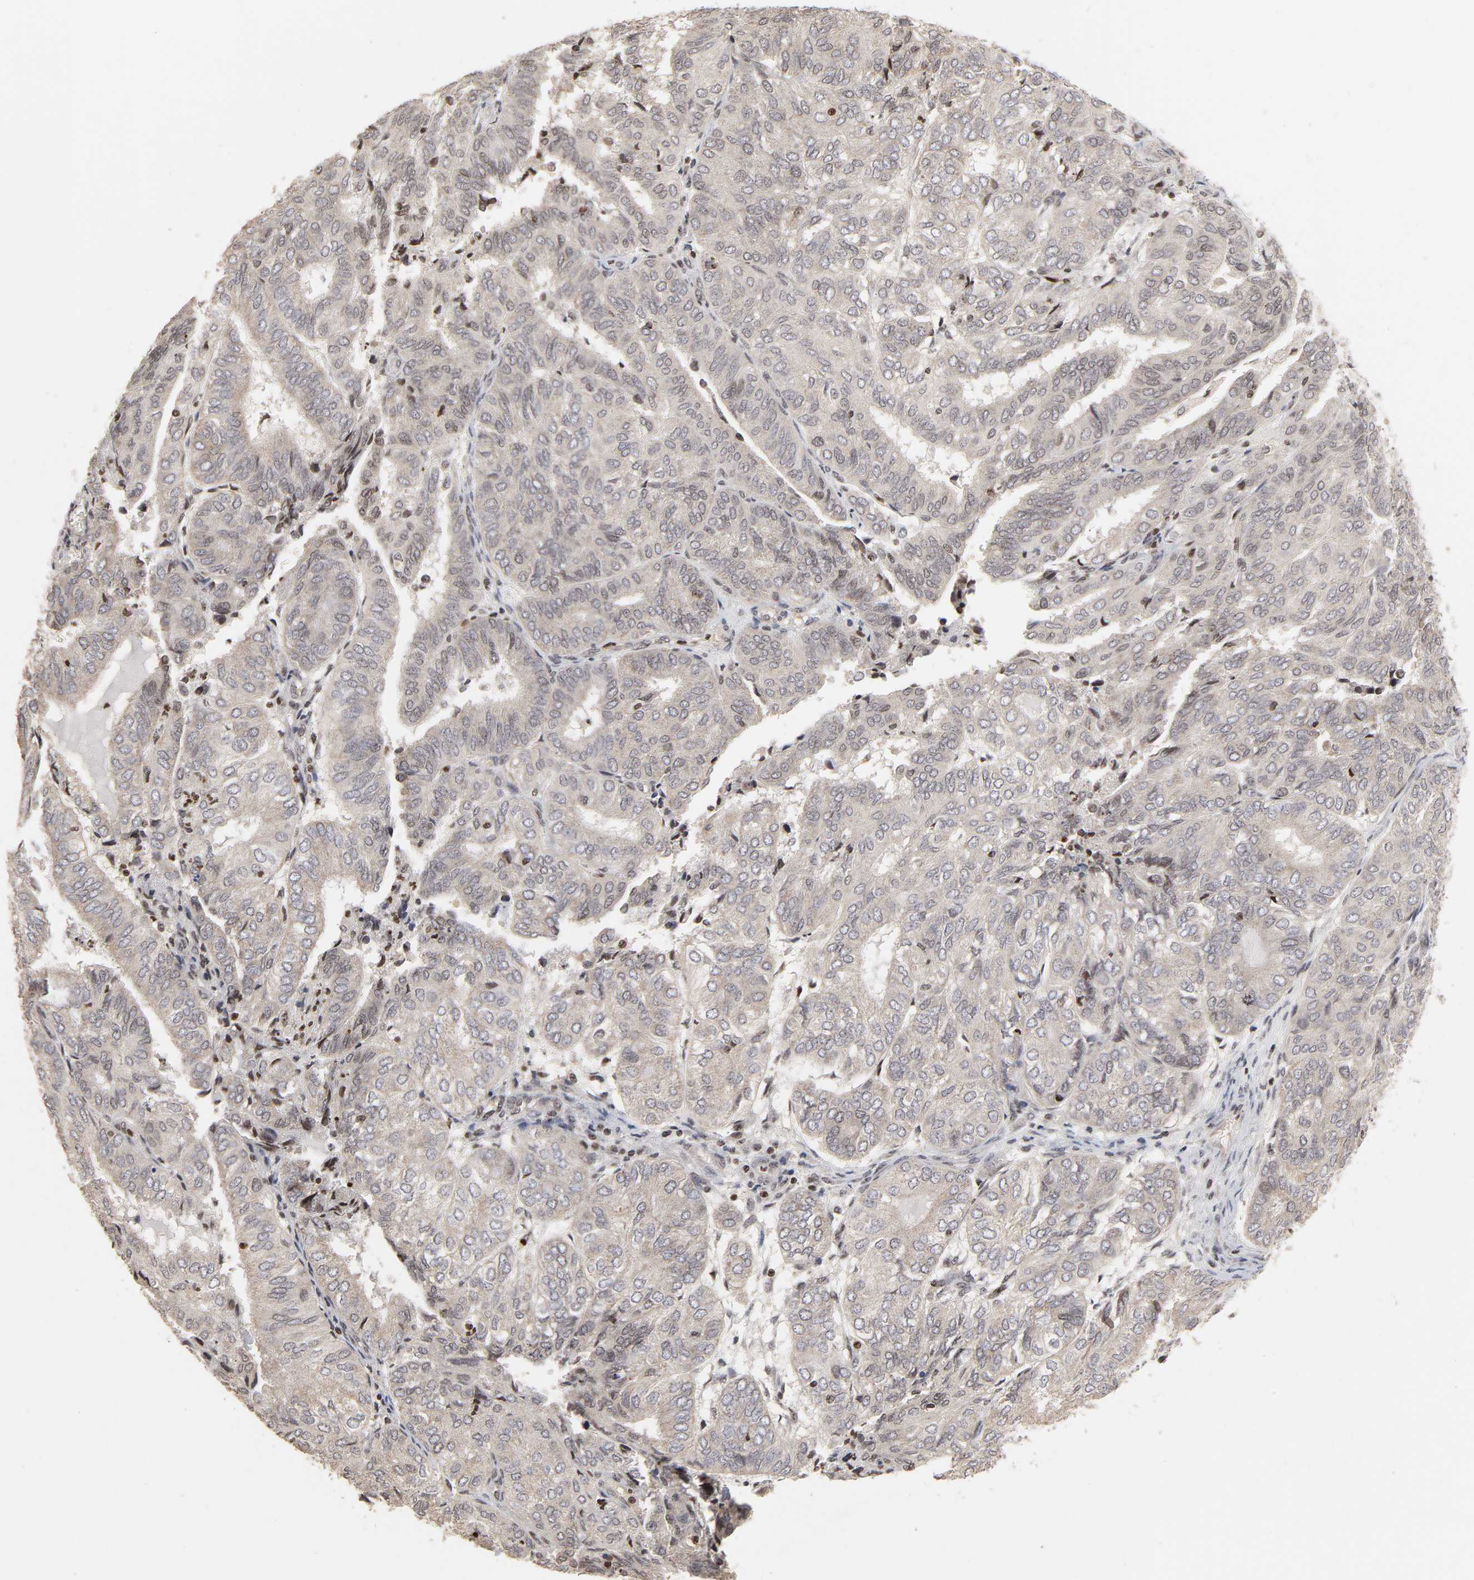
{"staining": {"intensity": "negative", "quantity": "none", "location": "none"}, "tissue": "endometrial cancer", "cell_type": "Tumor cells", "image_type": "cancer", "snomed": [{"axis": "morphology", "description": "Adenocarcinoma, NOS"}, {"axis": "topography", "description": "Uterus"}], "caption": "Human endometrial adenocarcinoma stained for a protein using IHC exhibits no staining in tumor cells.", "gene": "ZNF473", "patient": {"sex": "female", "age": 60}}